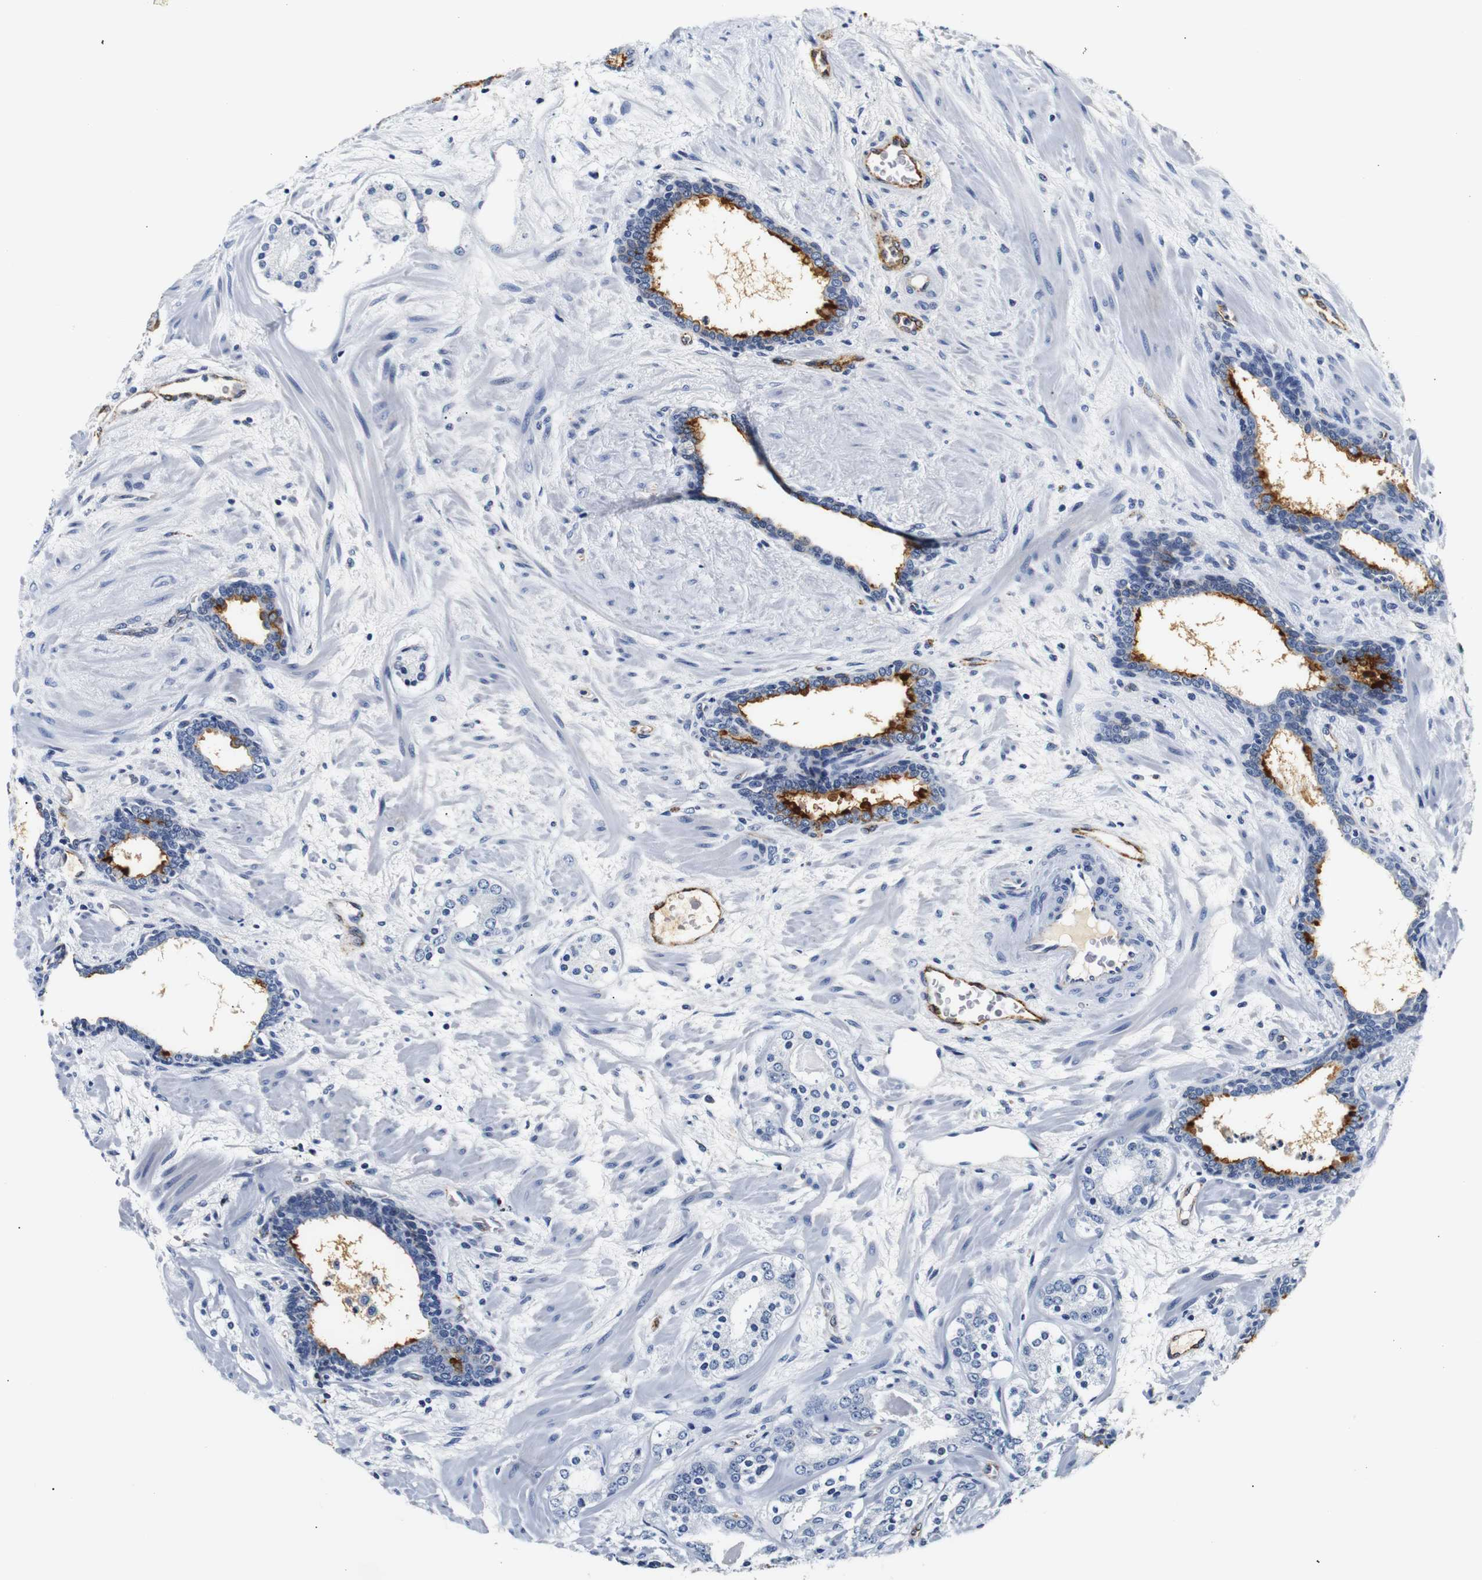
{"staining": {"intensity": "moderate", "quantity": "<25%", "location": "cytoplasmic/membranous"}, "tissue": "prostate cancer", "cell_type": "Tumor cells", "image_type": "cancer", "snomed": [{"axis": "morphology", "description": "Adenocarcinoma, Low grade"}, {"axis": "topography", "description": "Prostate"}], "caption": "About <25% of tumor cells in prostate cancer (adenocarcinoma (low-grade)) display moderate cytoplasmic/membranous protein expression as visualized by brown immunohistochemical staining.", "gene": "MUC4", "patient": {"sex": "male", "age": 63}}